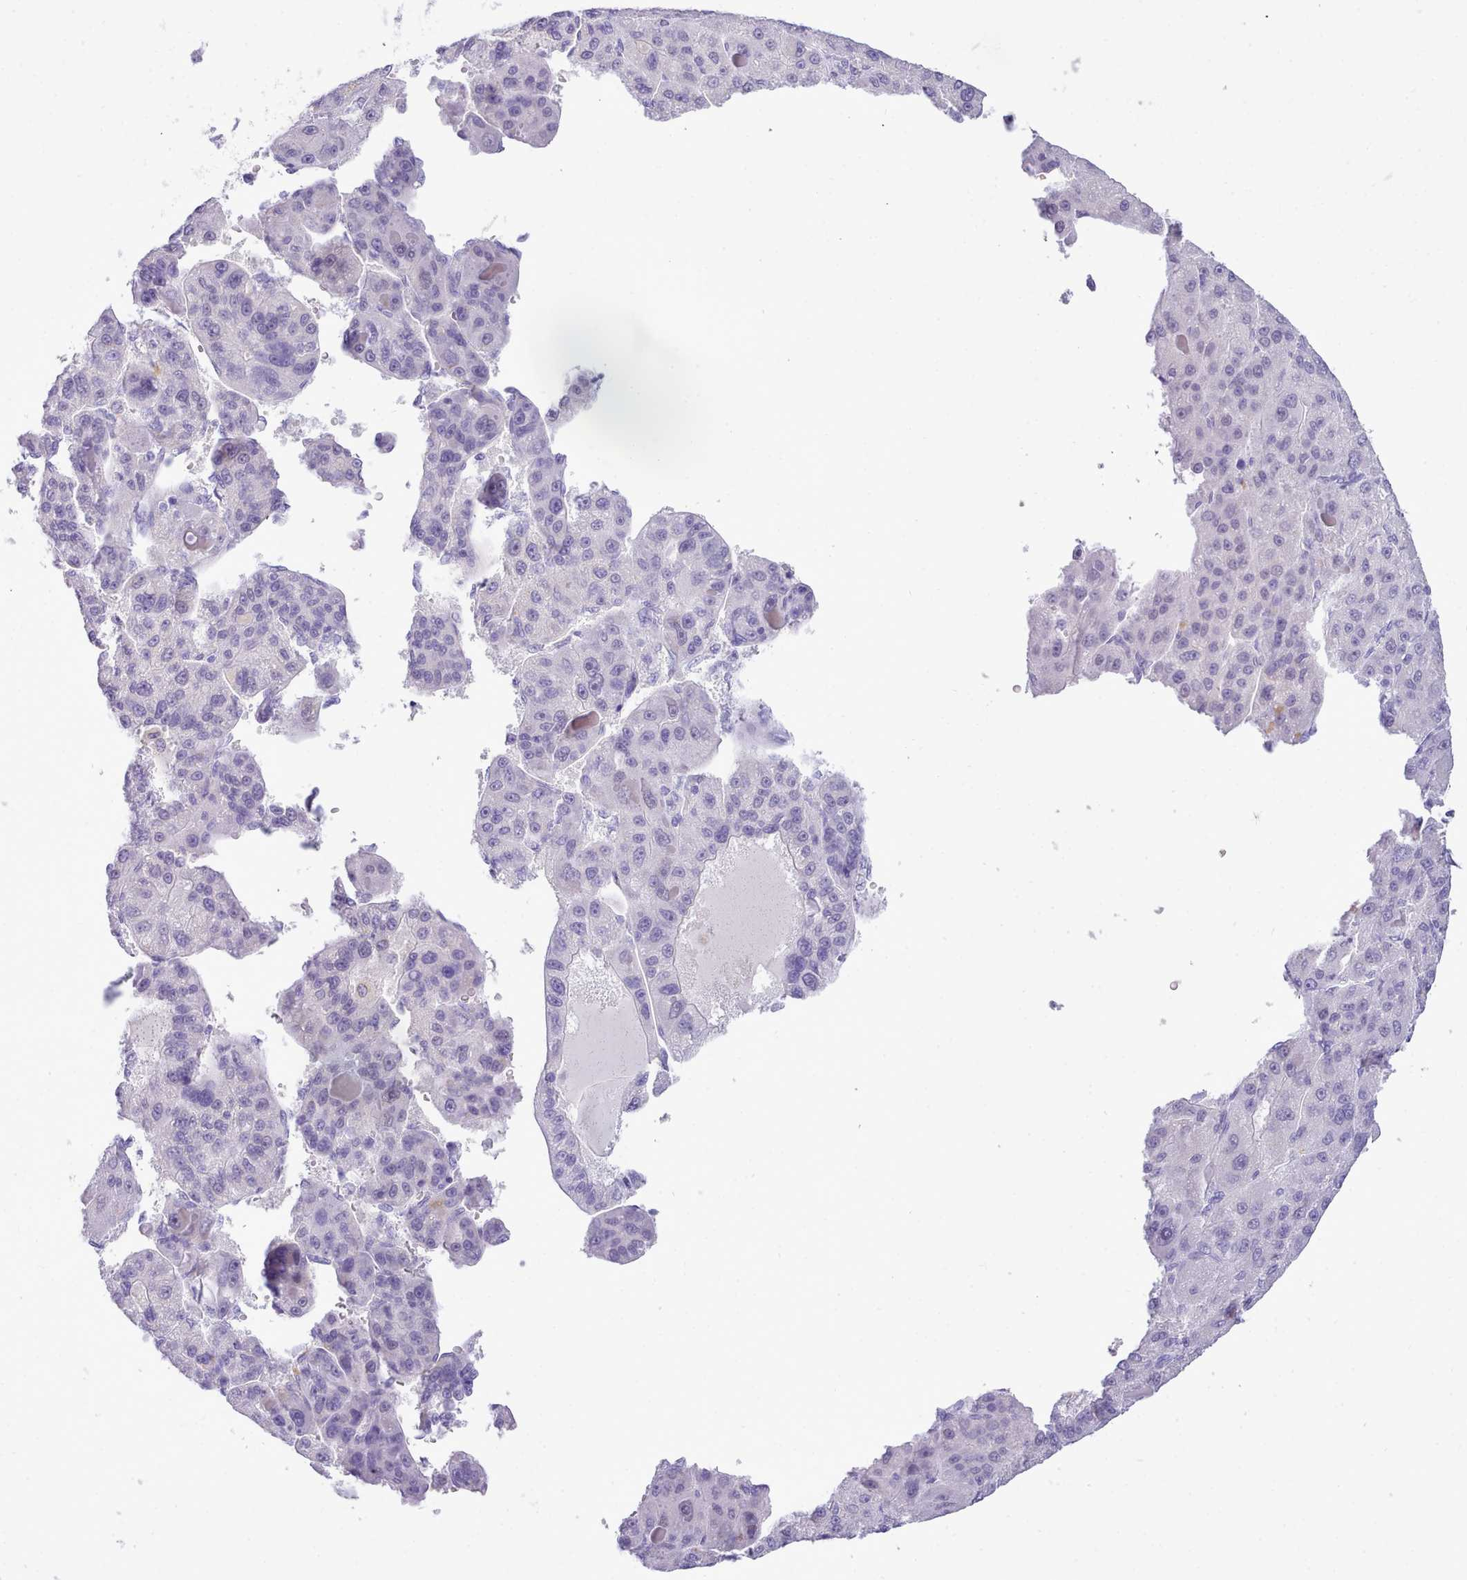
{"staining": {"intensity": "negative", "quantity": "none", "location": "none"}, "tissue": "liver cancer", "cell_type": "Tumor cells", "image_type": "cancer", "snomed": [{"axis": "morphology", "description": "Carcinoma, Hepatocellular, NOS"}, {"axis": "topography", "description": "Liver"}], "caption": "A photomicrograph of liver cancer (hepatocellular carcinoma) stained for a protein shows no brown staining in tumor cells.", "gene": "LRRC37A", "patient": {"sex": "male", "age": 76}}